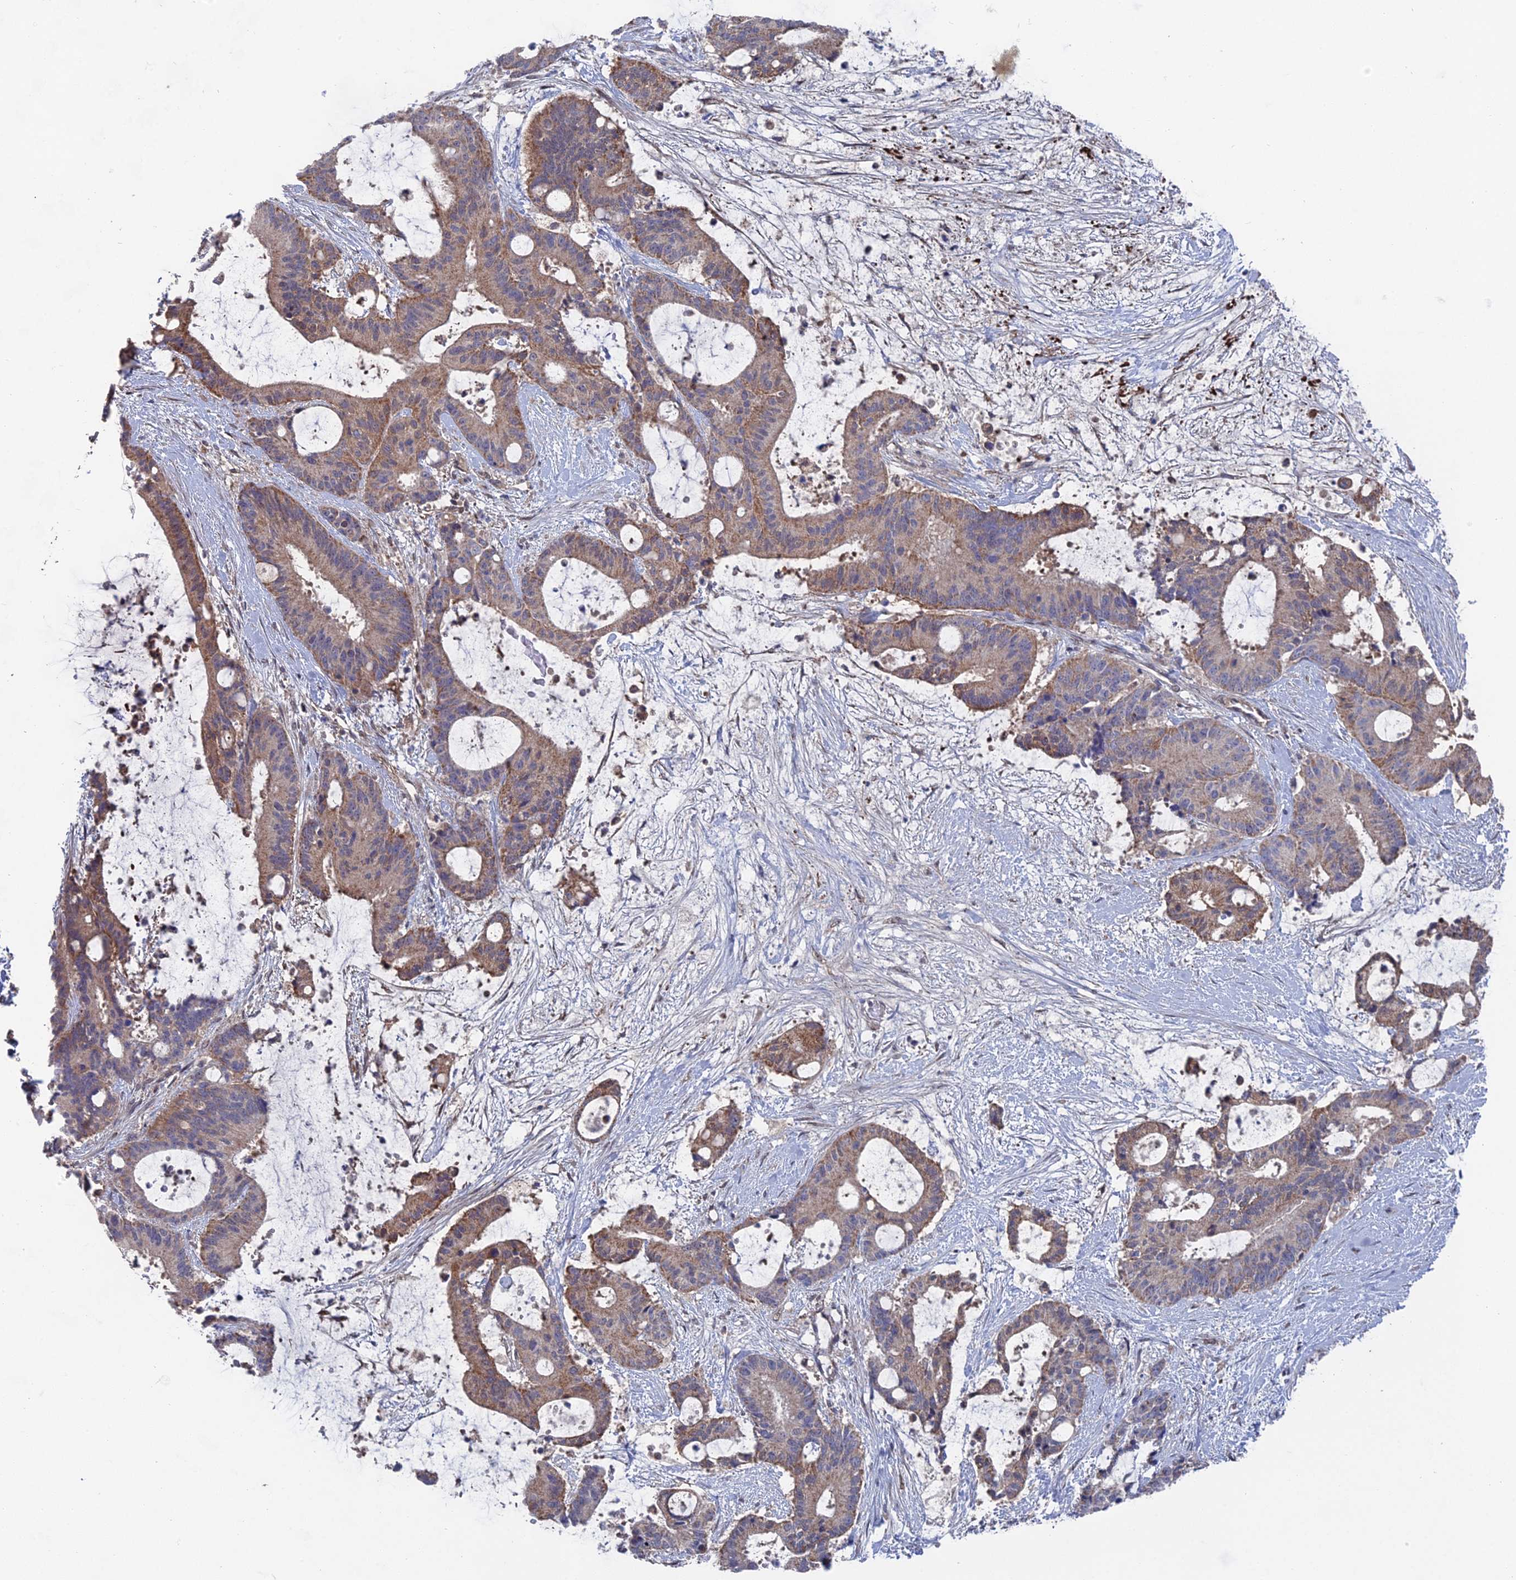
{"staining": {"intensity": "moderate", "quantity": "<25%", "location": "cytoplasmic/membranous"}, "tissue": "liver cancer", "cell_type": "Tumor cells", "image_type": "cancer", "snomed": [{"axis": "morphology", "description": "Normal tissue, NOS"}, {"axis": "morphology", "description": "Cholangiocarcinoma"}, {"axis": "topography", "description": "Liver"}, {"axis": "topography", "description": "Peripheral nerve tissue"}], "caption": "Immunohistochemical staining of human liver cholangiocarcinoma shows moderate cytoplasmic/membranous protein expression in approximately <25% of tumor cells.", "gene": "UNC5D", "patient": {"sex": "female", "age": 73}}